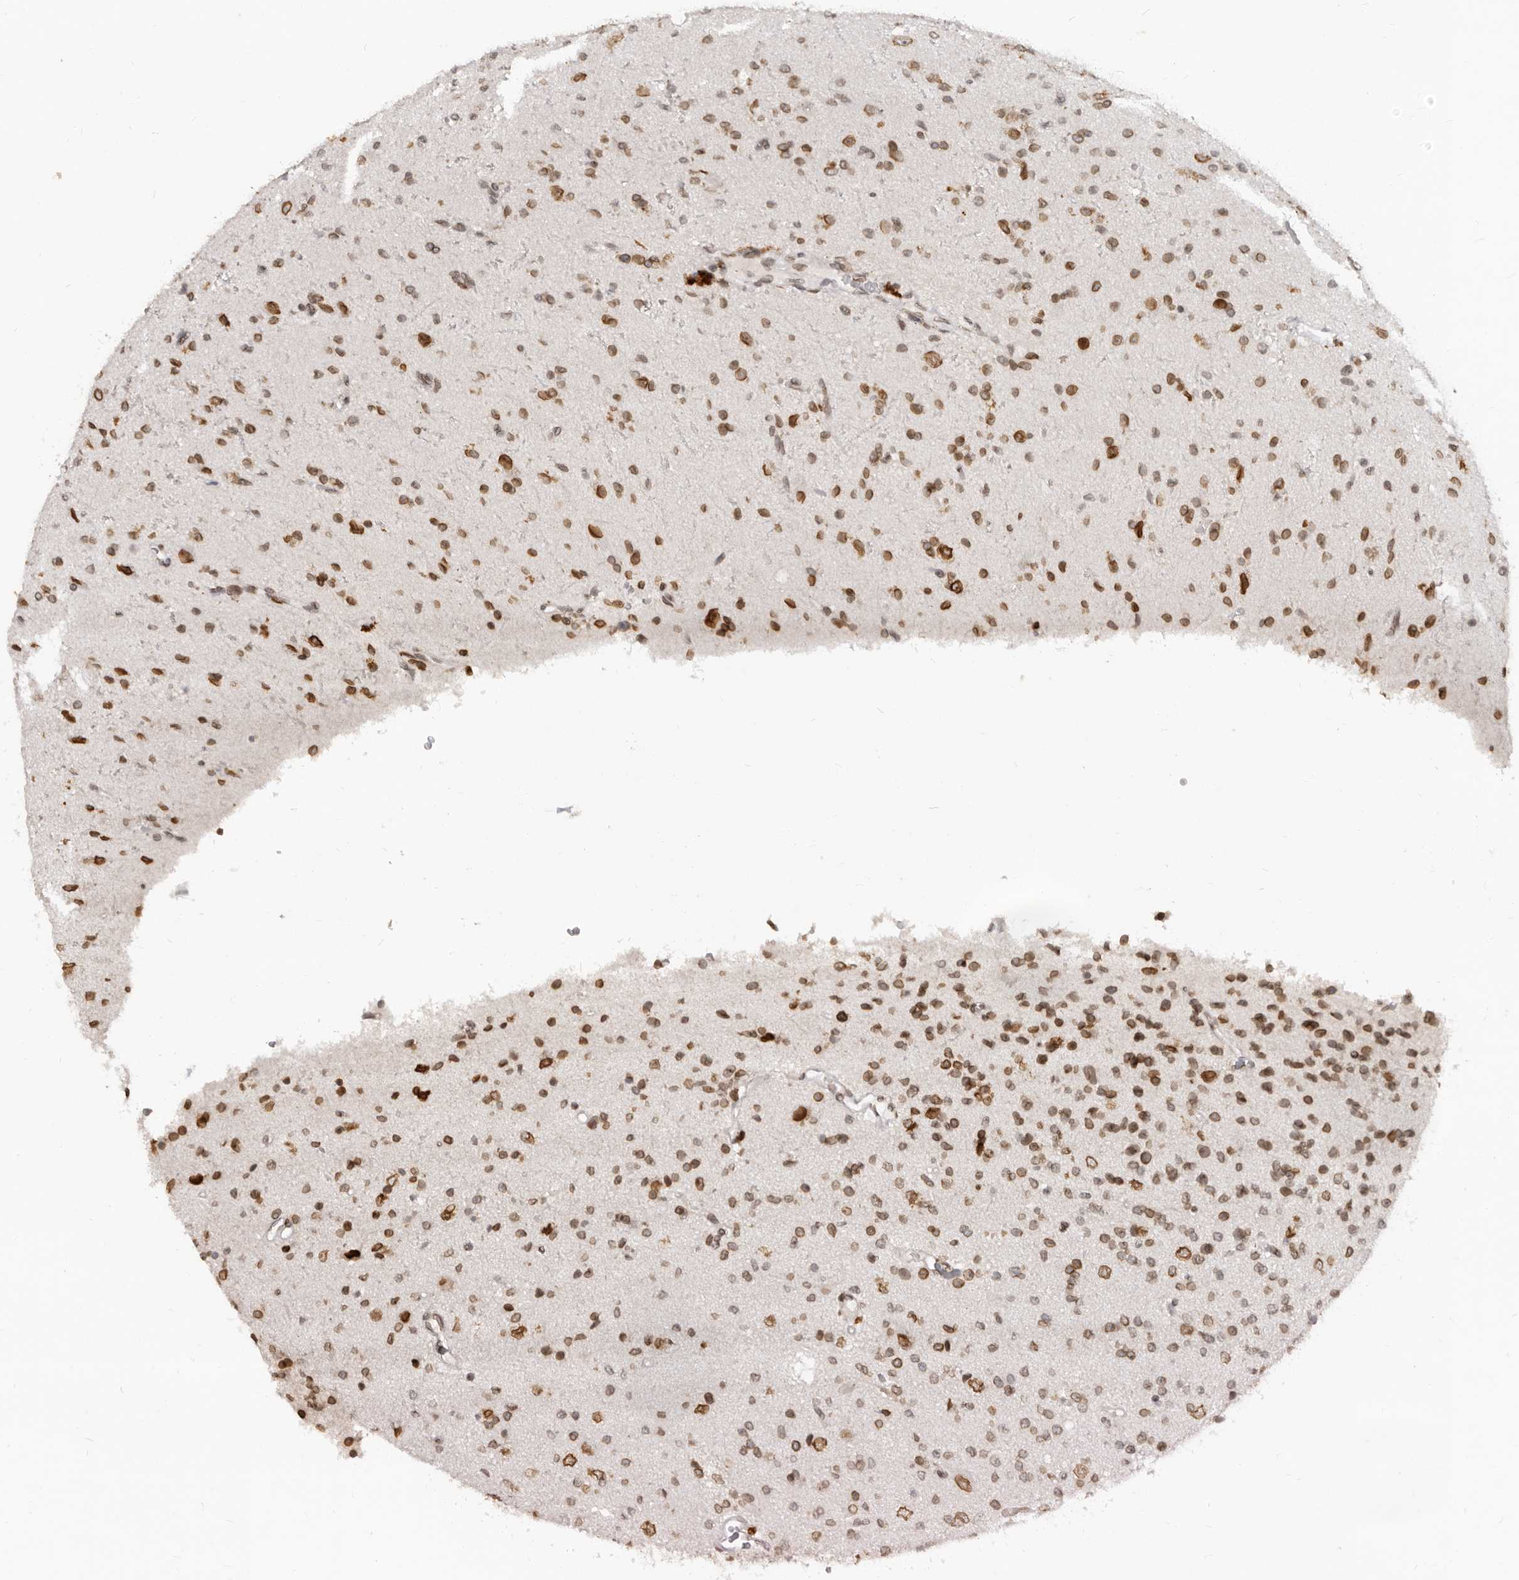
{"staining": {"intensity": "moderate", "quantity": ">75%", "location": "cytoplasmic/membranous,nuclear"}, "tissue": "glioma", "cell_type": "Tumor cells", "image_type": "cancer", "snomed": [{"axis": "morphology", "description": "Glioma, malignant, High grade"}, {"axis": "topography", "description": "pancreas cauda"}], "caption": "IHC of glioma shows medium levels of moderate cytoplasmic/membranous and nuclear staining in about >75% of tumor cells.", "gene": "NUP153", "patient": {"sex": "male", "age": 60}}